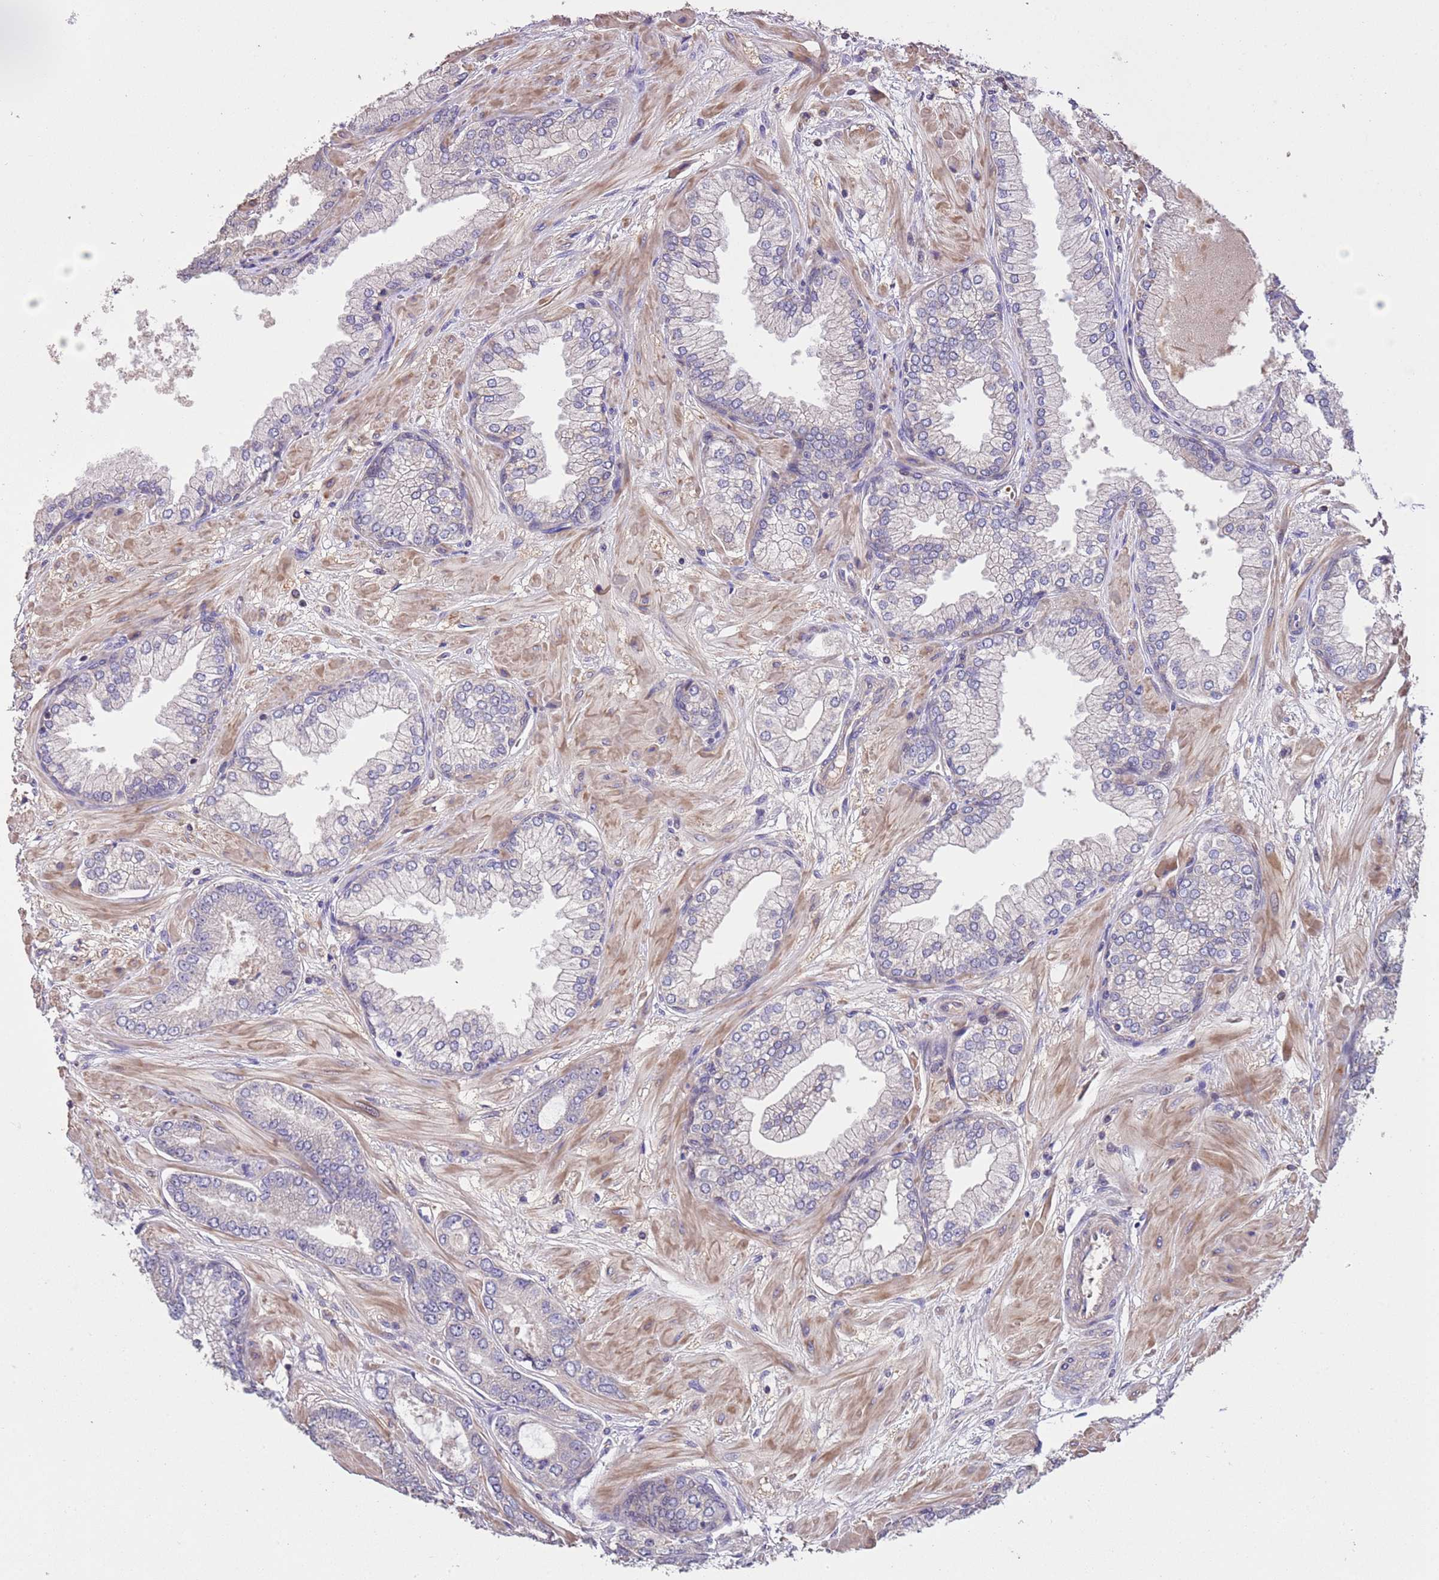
{"staining": {"intensity": "negative", "quantity": "none", "location": "none"}, "tissue": "prostate cancer", "cell_type": "Tumor cells", "image_type": "cancer", "snomed": [{"axis": "morphology", "description": "Adenocarcinoma, Low grade"}, {"axis": "topography", "description": "Prostate"}], "caption": "A high-resolution histopathology image shows IHC staining of prostate cancer (low-grade adenocarcinoma), which demonstrates no significant expression in tumor cells.", "gene": "FAM89B", "patient": {"sex": "male", "age": 55}}